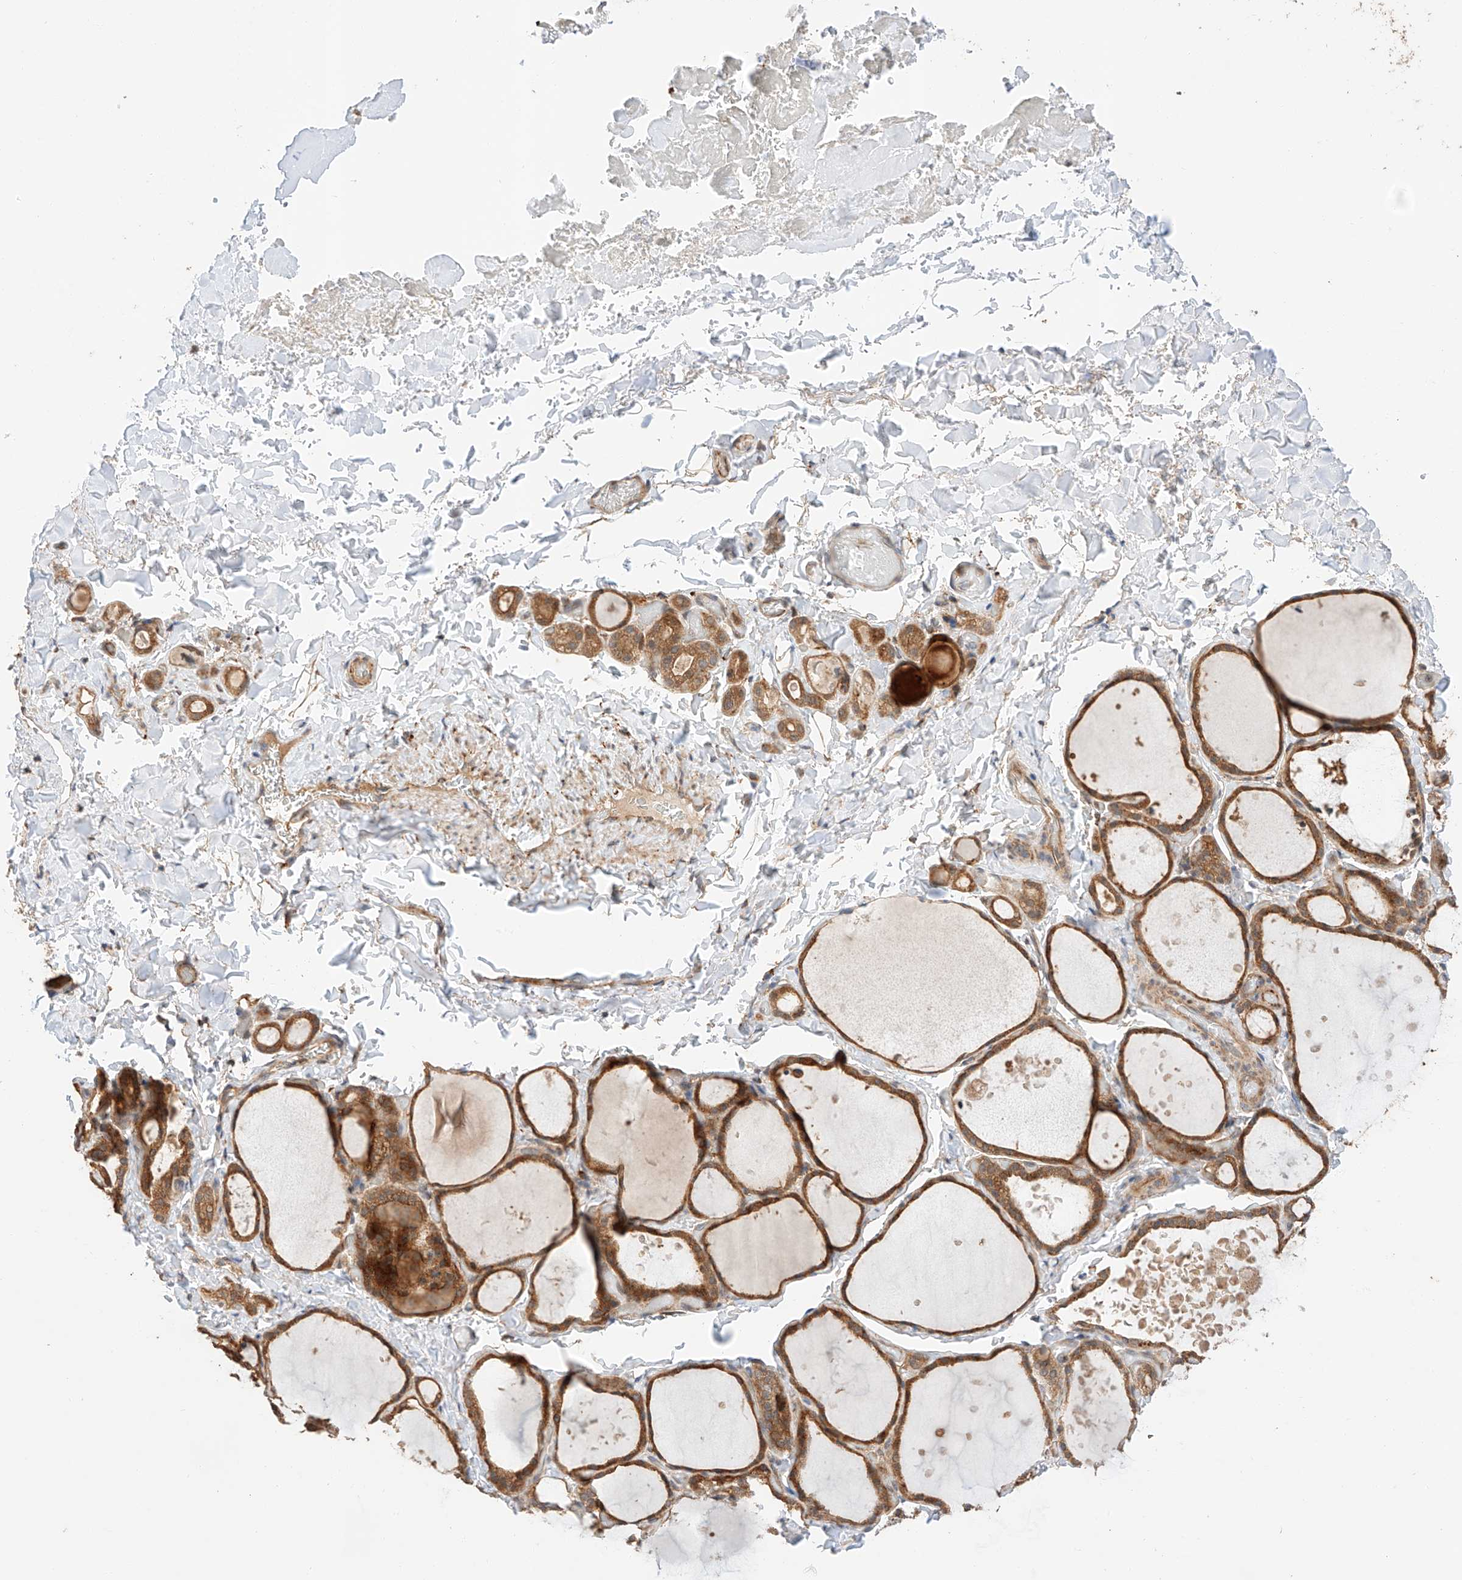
{"staining": {"intensity": "moderate", "quantity": ">75%", "location": "cytoplasmic/membranous"}, "tissue": "thyroid gland", "cell_type": "Glandular cells", "image_type": "normal", "snomed": [{"axis": "morphology", "description": "Normal tissue, NOS"}, {"axis": "topography", "description": "Thyroid gland"}], "caption": "IHC (DAB) staining of benign human thyroid gland demonstrates moderate cytoplasmic/membranous protein expression in about >75% of glandular cells. (DAB (3,3'-diaminobenzidine) IHC with brightfield microscopy, high magnification).", "gene": "RAB23", "patient": {"sex": "female", "age": 44}}